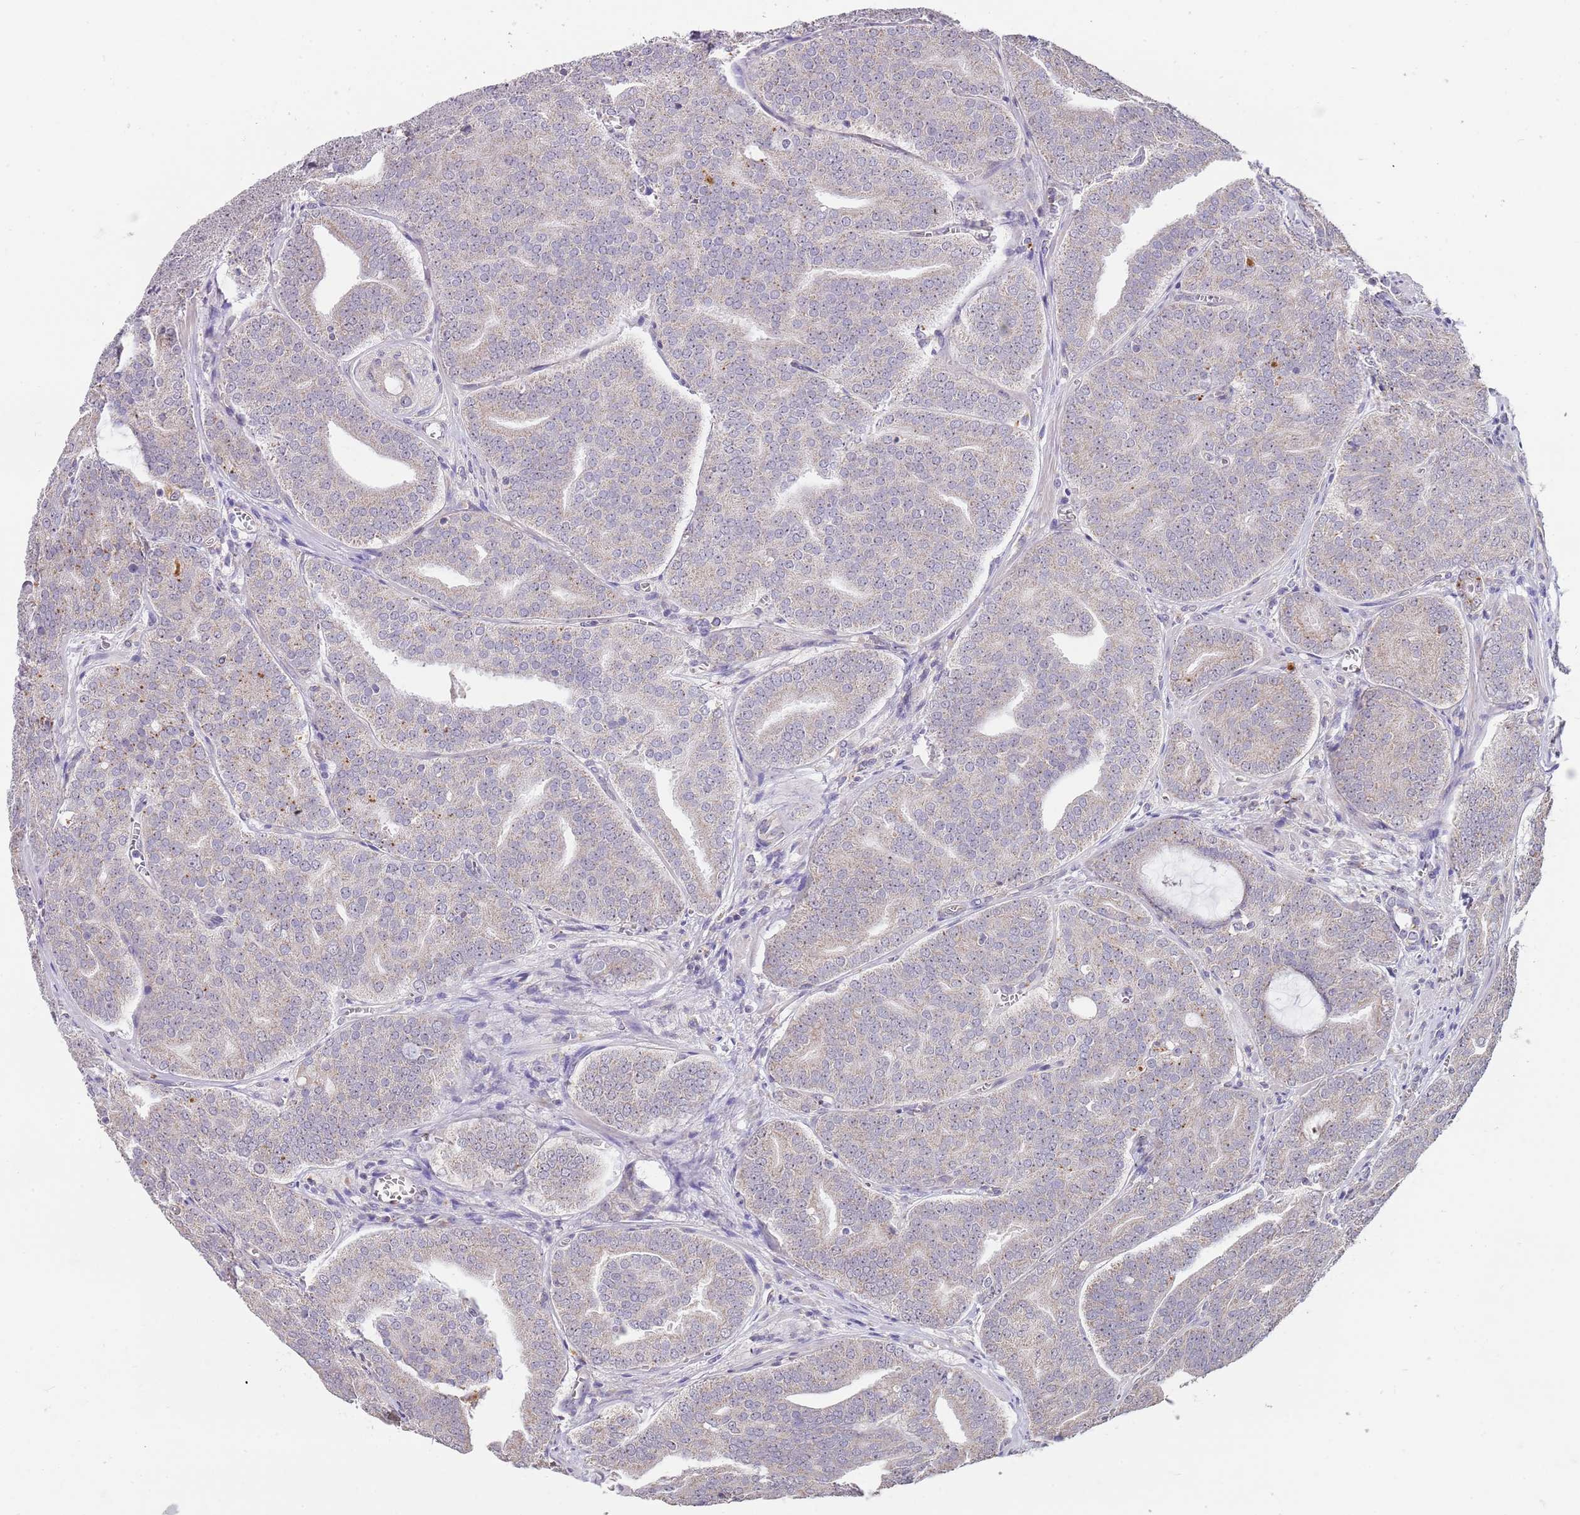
{"staining": {"intensity": "negative", "quantity": "none", "location": "none"}, "tissue": "prostate cancer", "cell_type": "Tumor cells", "image_type": "cancer", "snomed": [{"axis": "morphology", "description": "Adenocarcinoma, High grade"}, {"axis": "topography", "description": "Prostate"}], "caption": "Tumor cells are negative for protein expression in human prostate adenocarcinoma (high-grade).", "gene": "TMEM64", "patient": {"sex": "male", "age": 55}}